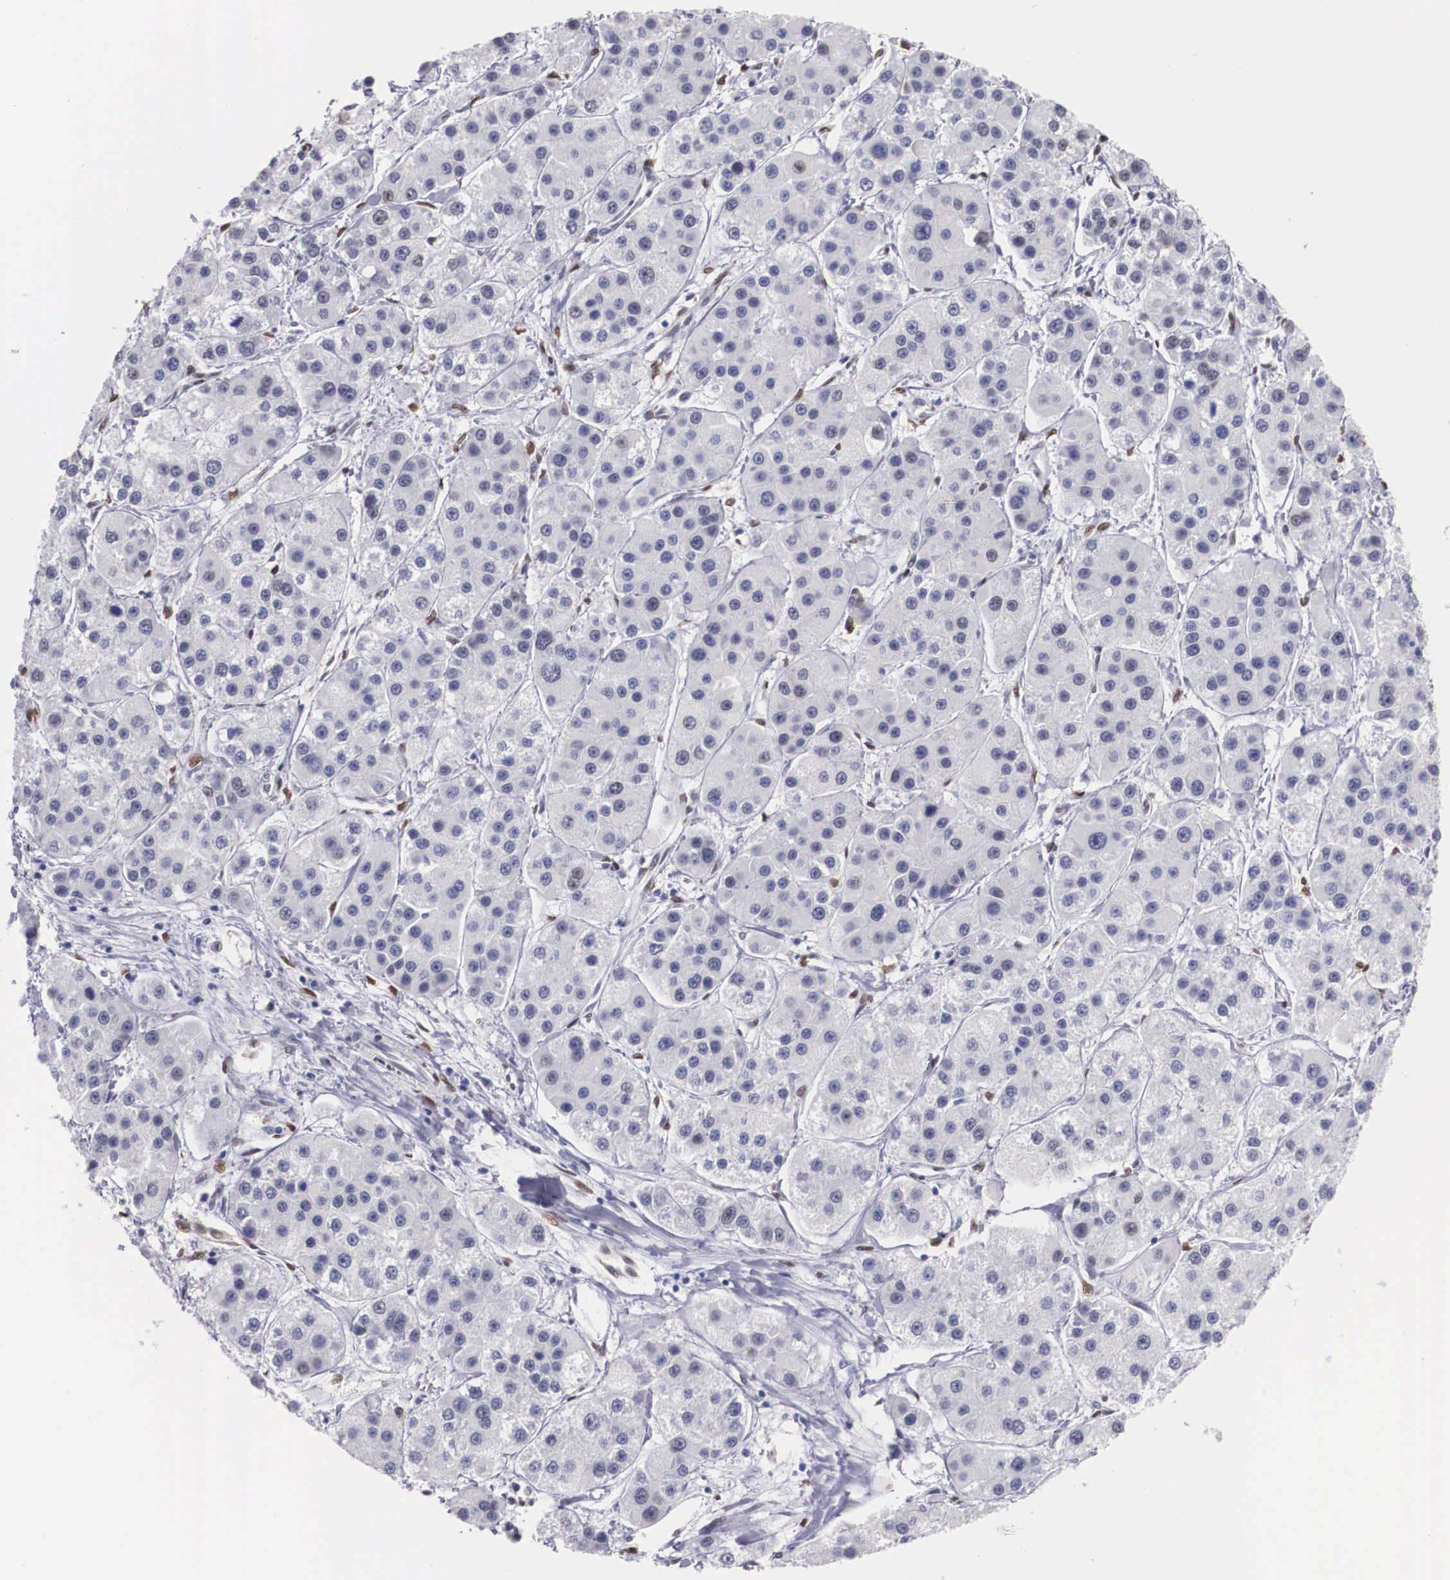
{"staining": {"intensity": "weak", "quantity": "<25%", "location": "nuclear"}, "tissue": "liver cancer", "cell_type": "Tumor cells", "image_type": "cancer", "snomed": [{"axis": "morphology", "description": "Carcinoma, Hepatocellular, NOS"}, {"axis": "topography", "description": "Liver"}], "caption": "High power microscopy histopathology image of an immunohistochemistry (IHC) image of liver hepatocellular carcinoma, revealing no significant expression in tumor cells. (DAB (3,3'-diaminobenzidine) immunohistochemistry with hematoxylin counter stain).", "gene": "KHDRBS3", "patient": {"sex": "female", "age": 85}}